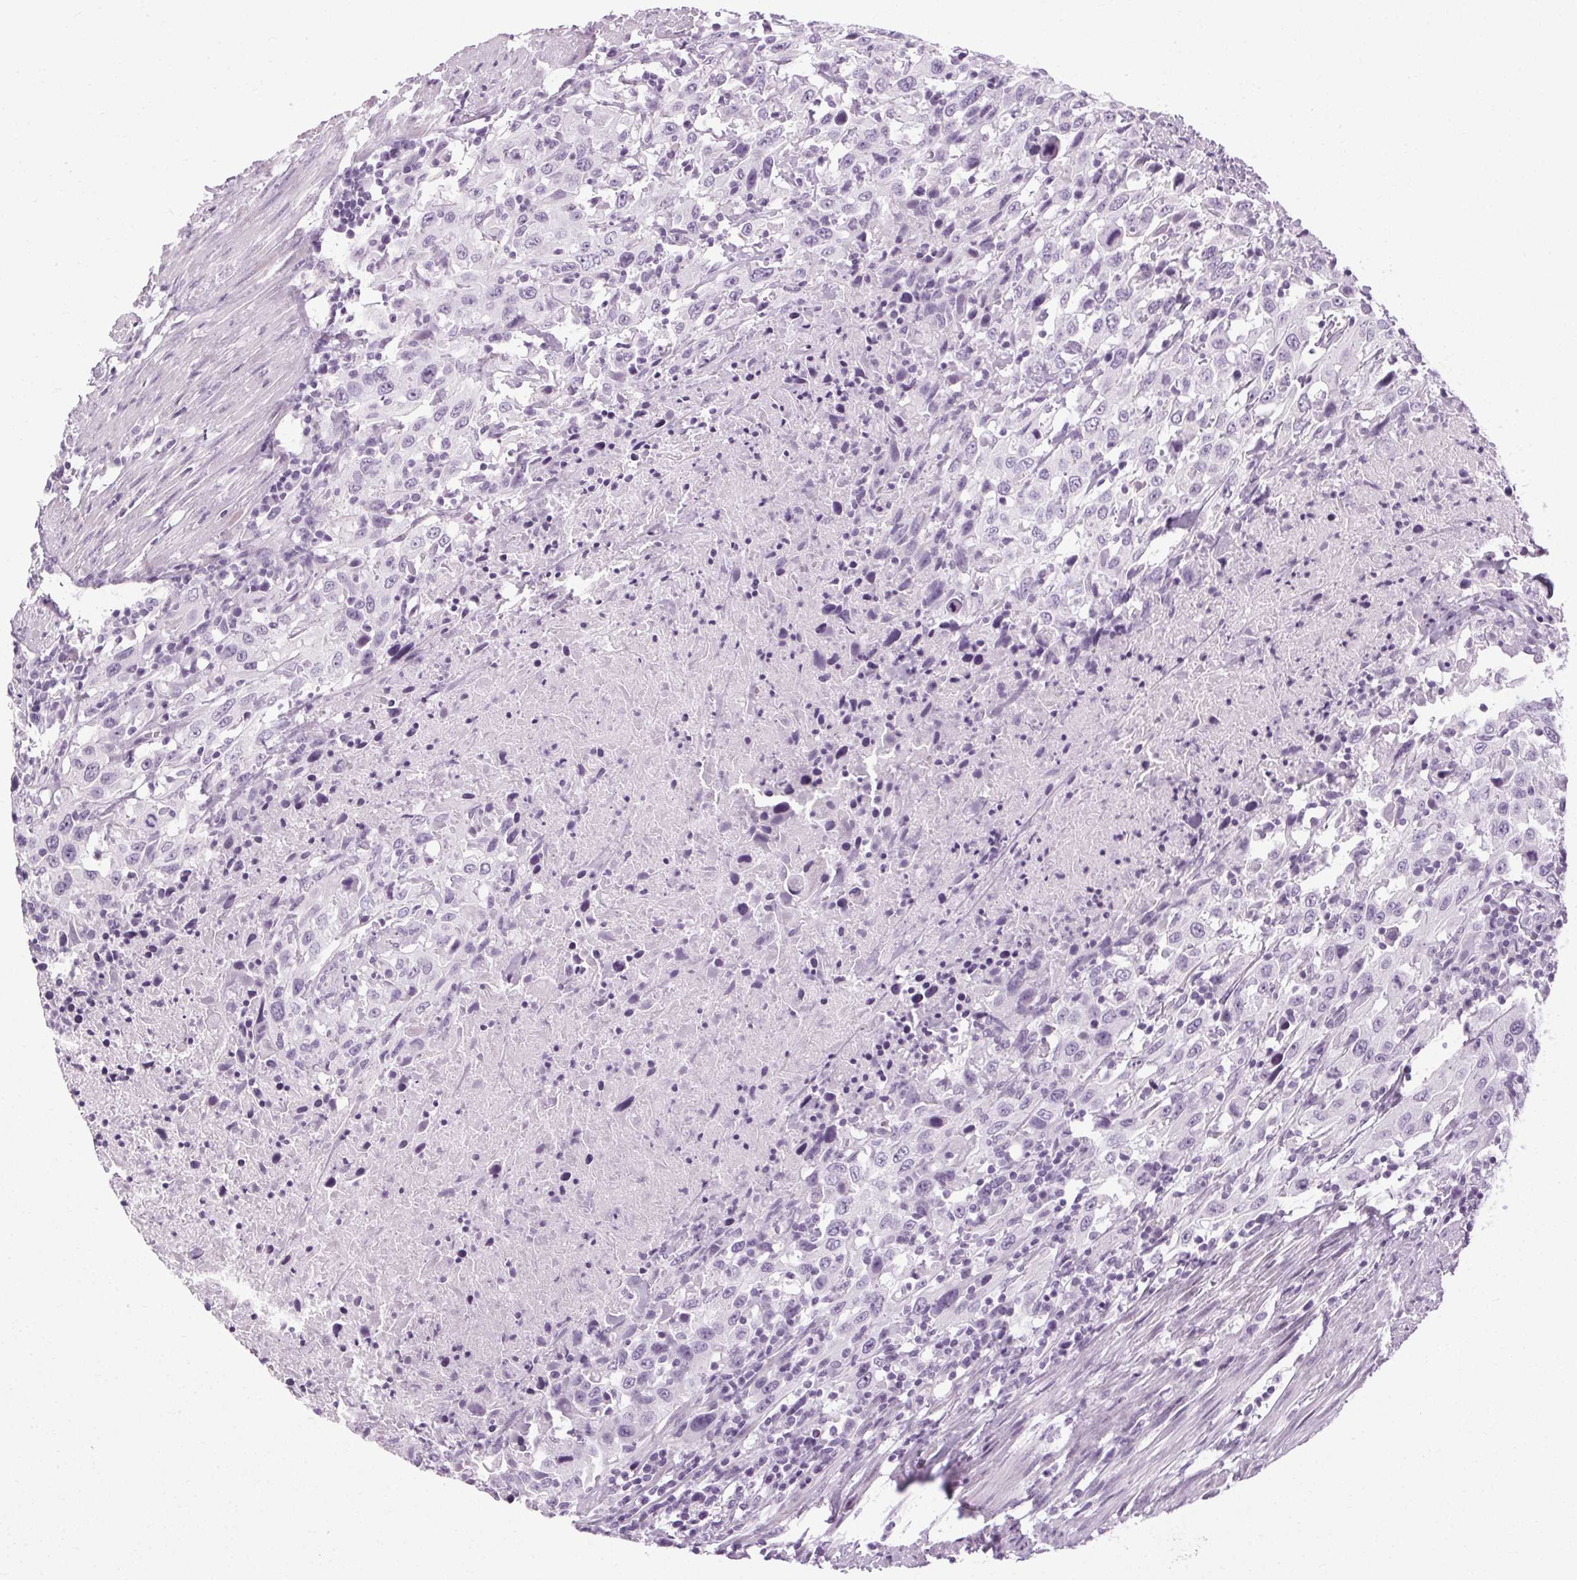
{"staining": {"intensity": "negative", "quantity": "none", "location": "none"}, "tissue": "urothelial cancer", "cell_type": "Tumor cells", "image_type": "cancer", "snomed": [{"axis": "morphology", "description": "Urothelial carcinoma, High grade"}, {"axis": "topography", "description": "Urinary bladder"}], "caption": "IHC of urothelial carcinoma (high-grade) exhibits no expression in tumor cells.", "gene": "POMC", "patient": {"sex": "male", "age": 61}}